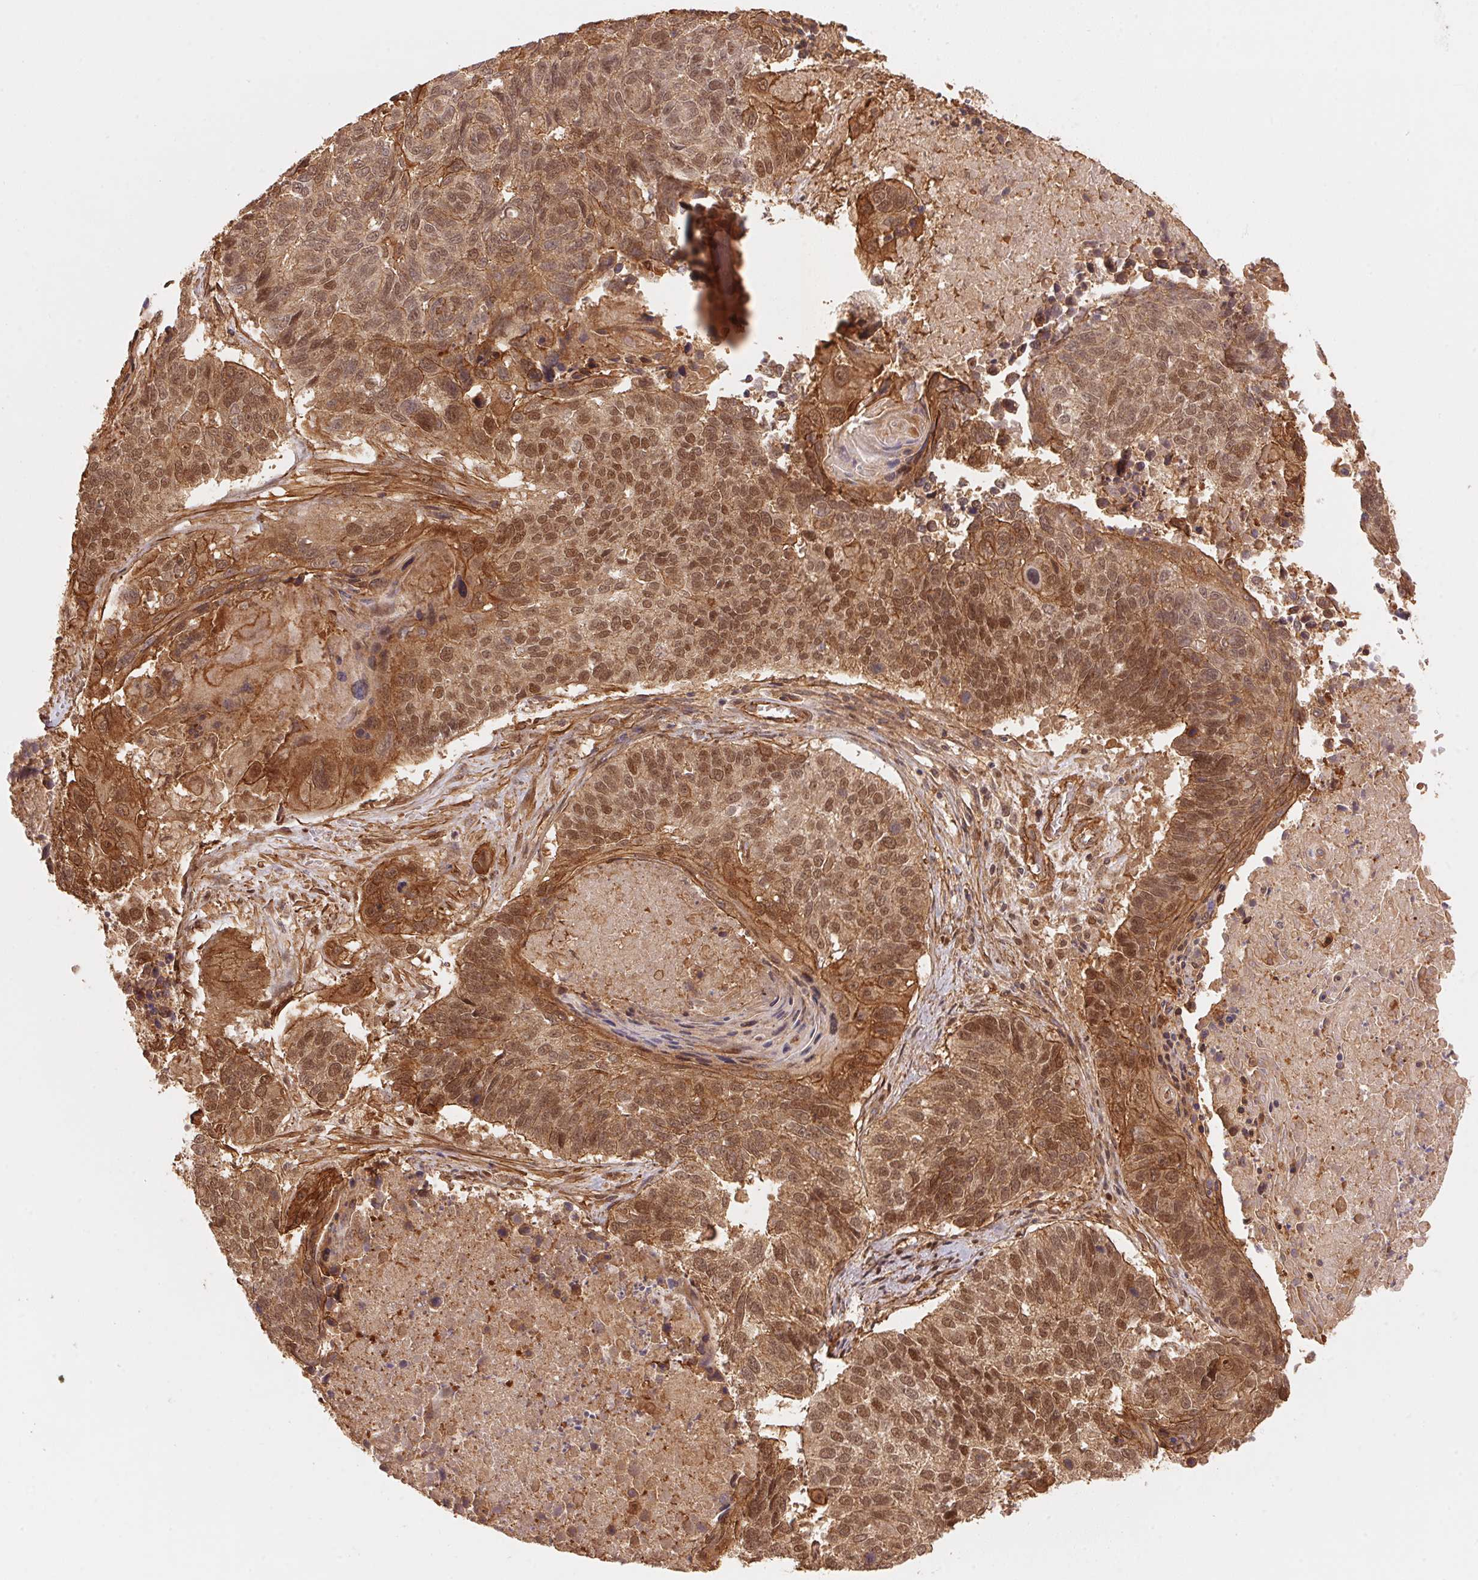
{"staining": {"intensity": "moderate", "quantity": ">75%", "location": "cytoplasmic/membranous,nuclear"}, "tissue": "lung cancer", "cell_type": "Tumor cells", "image_type": "cancer", "snomed": [{"axis": "morphology", "description": "Squamous cell carcinoma, NOS"}, {"axis": "topography", "description": "Lung"}], "caption": "Immunohistochemistry (IHC) micrograph of human lung cancer (squamous cell carcinoma) stained for a protein (brown), which displays medium levels of moderate cytoplasmic/membranous and nuclear expression in about >75% of tumor cells.", "gene": "TNIP2", "patient": {"sex": "male", "age": 73}}